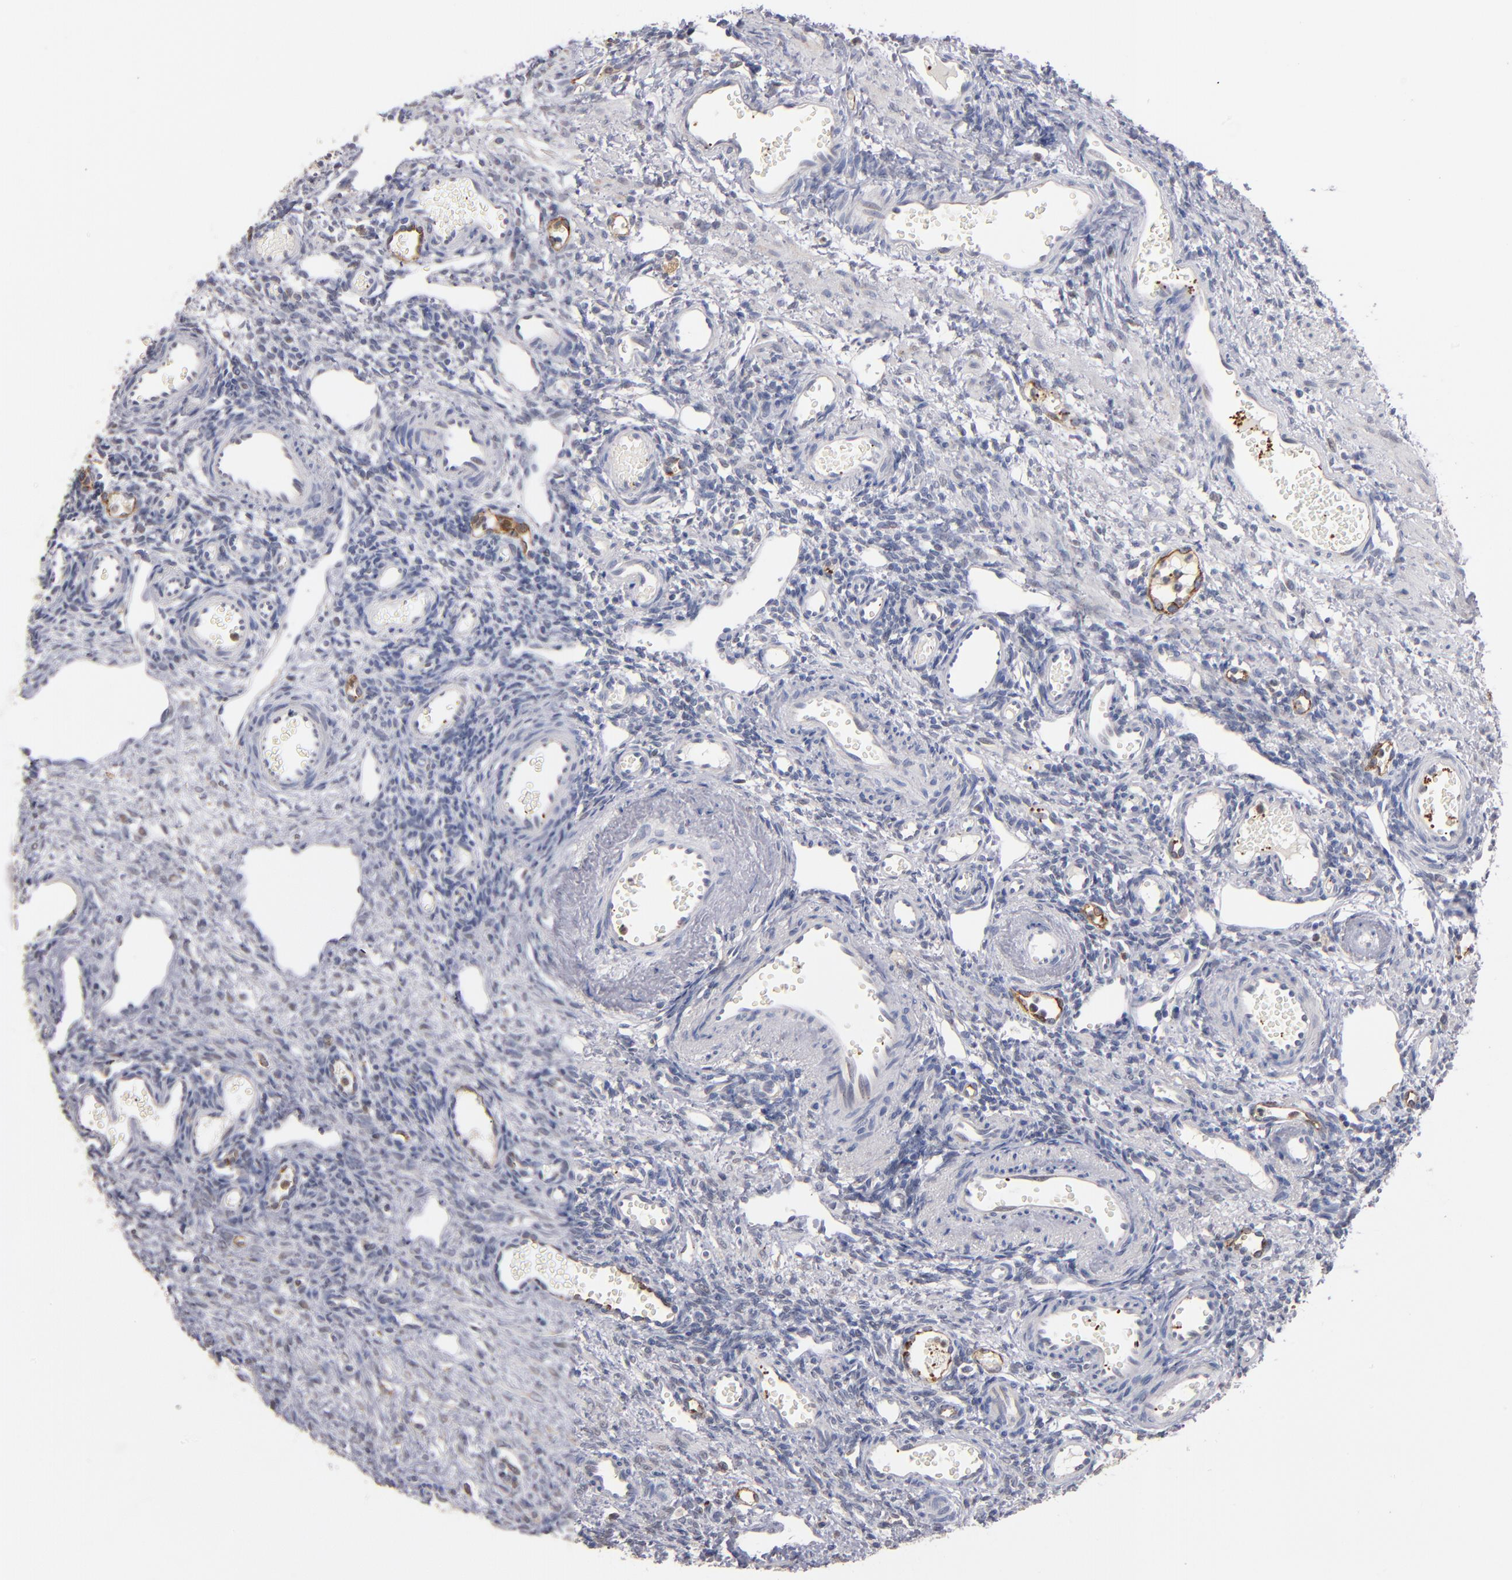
{"staining": {"intensity": "negative", "quantity": "none", "location": "none"}, "tissue": "ovary", "cell_type": "Follicle cells", "image_type": "normal", "snomed": [{"axis": "morphology", "description": "Normal tissue, NOS"}, {"axis": "topography", "description": "Ovary"}], "caption": "This is an immunohistochemistry (IHC) micrograph of unremarkable ovary. There is no staining in follicle cells.", "gene": "SELP", "patient": {"sex": "female", "age": 33}}